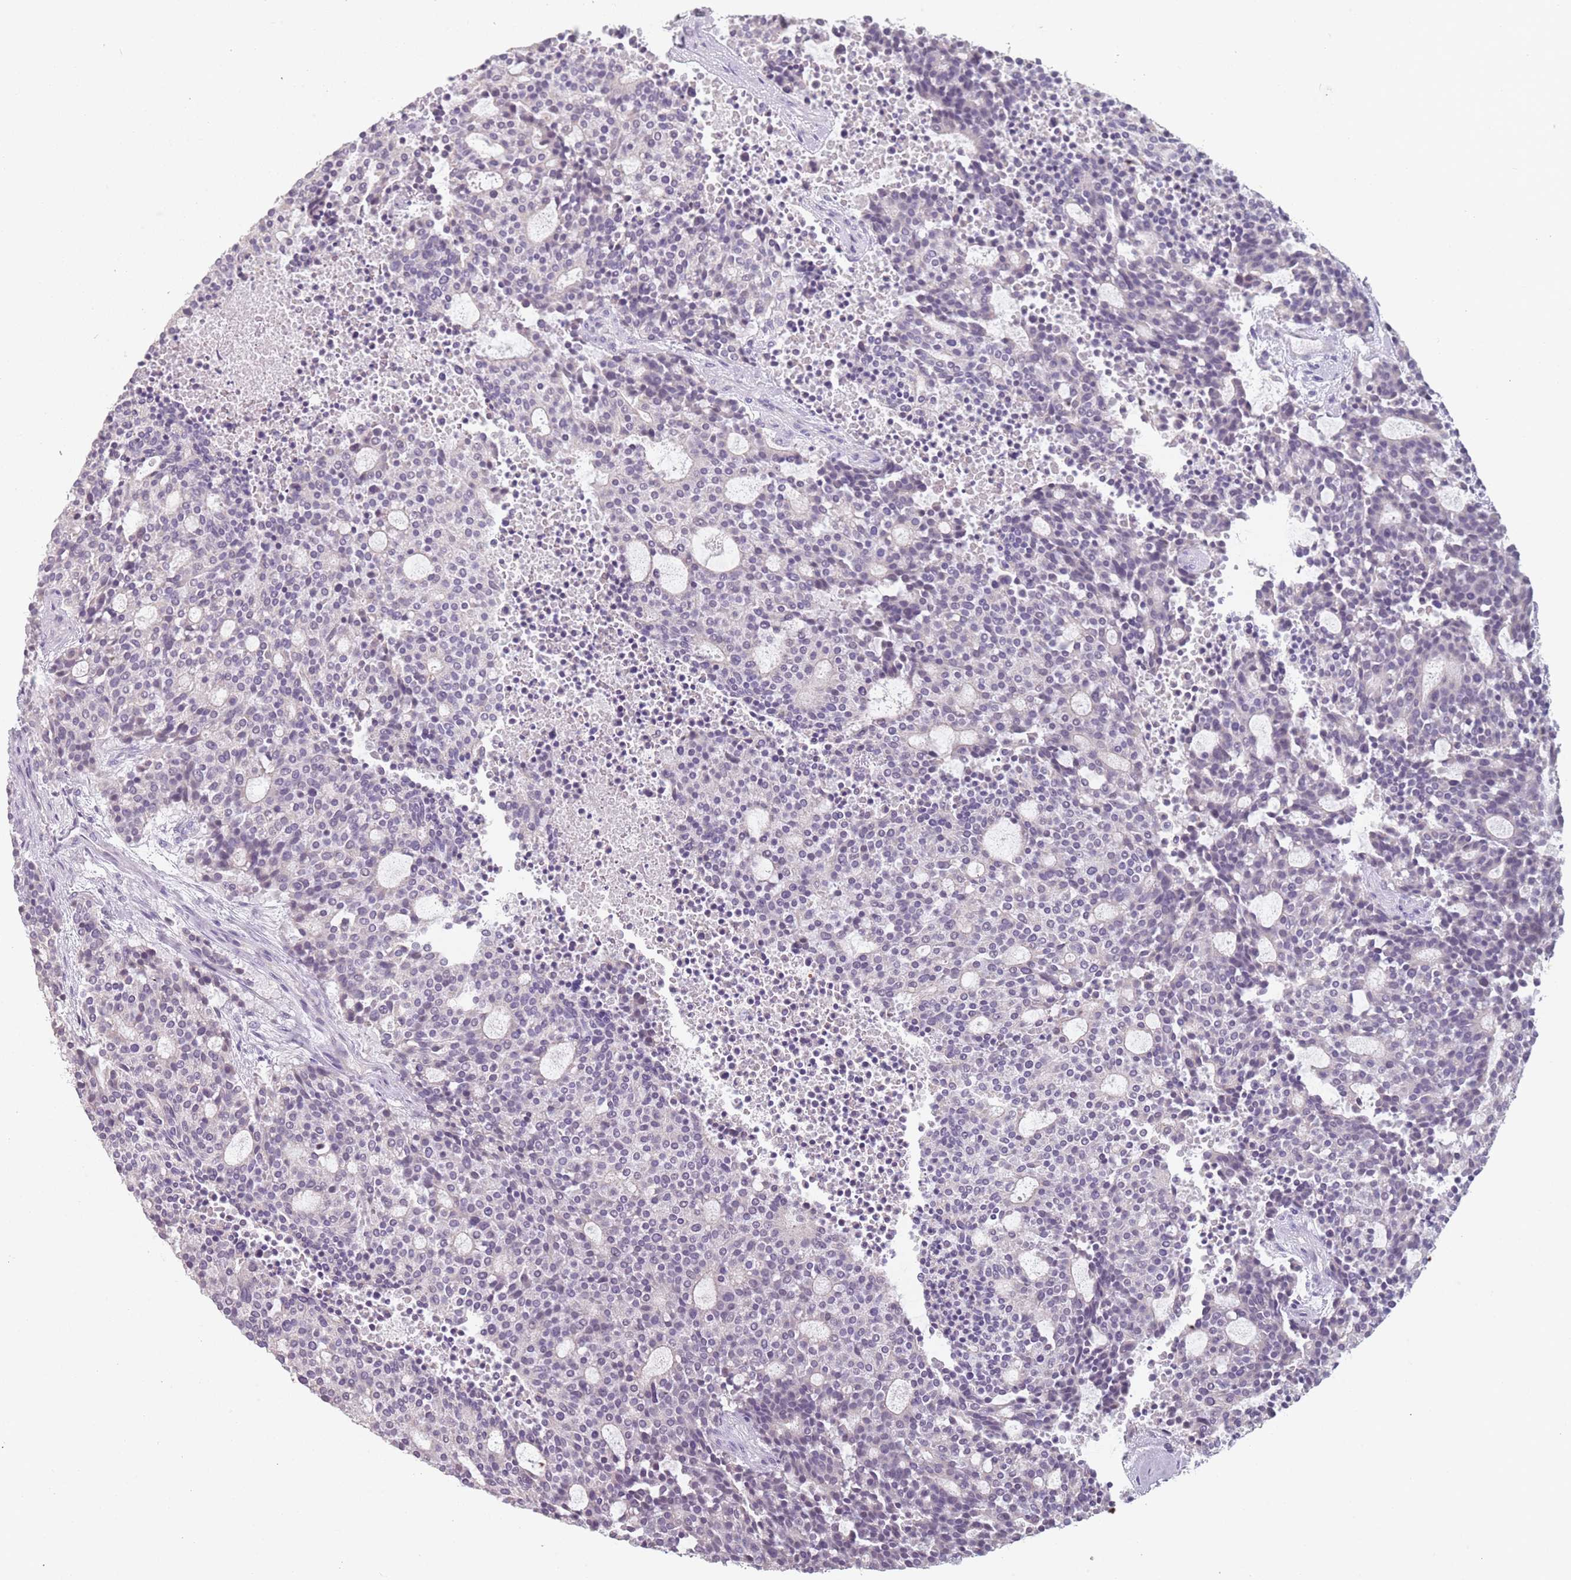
{"staining": {"intensity": "negative", "quantity": "none", "location": "none"}, "tissue": "carcinoid", "cell_type": "Tumor cells", "image_type": "cancer", "snomed": [{"axis": "morphology", "description": "Carcinoid, malignant, NOS"}, {"axis": "topography", "description": "Pancreas"}], "caption": "This is a image of immunohistochemistry (IHC) staining of carcinoid (malignant), which shows no staining in tumor cells.", "gene": "CEP19", "patient": {"sex": "female", "age": 54}}